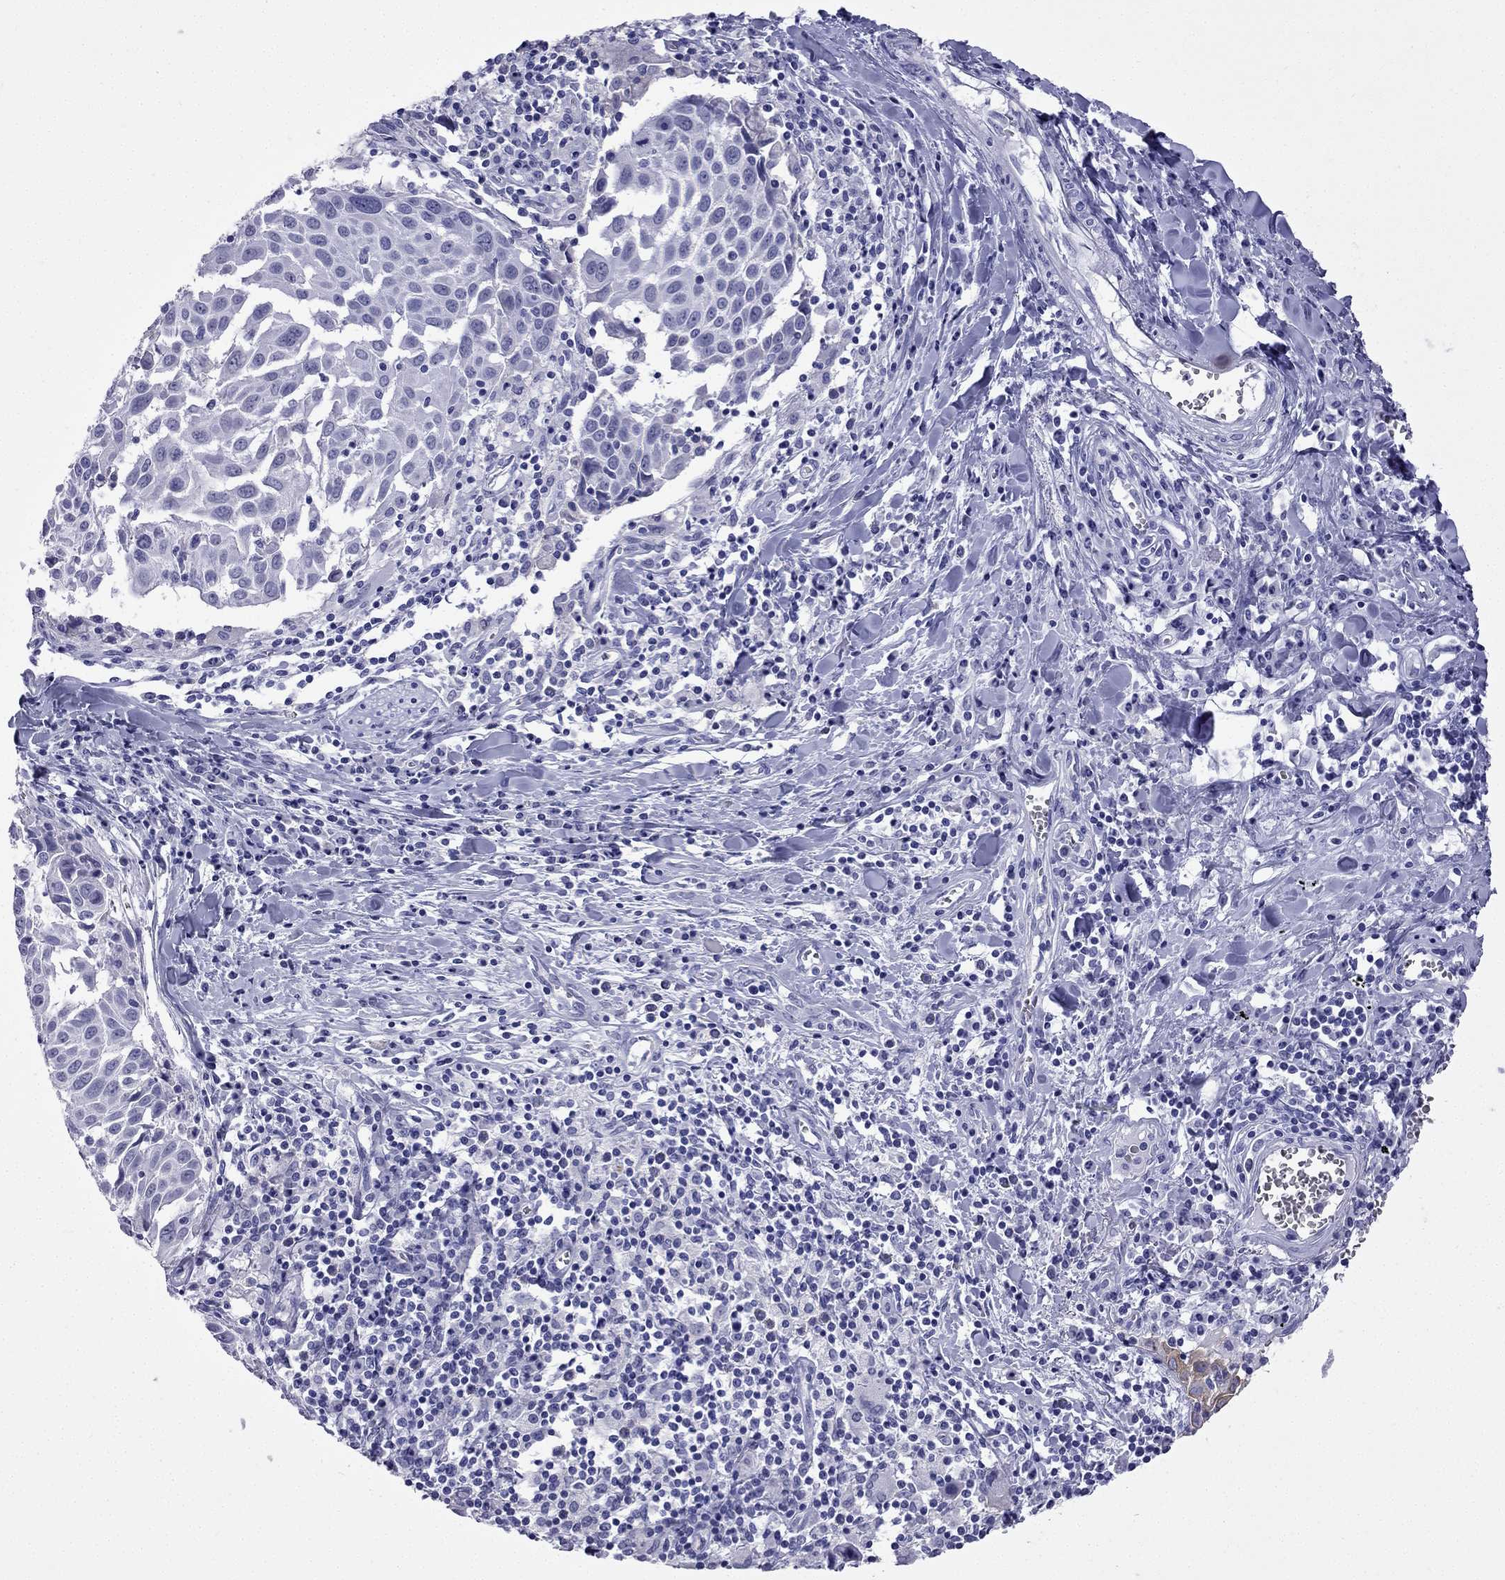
{"staining": {"intensity": "negative", "quantity": "none", "location": "none"}, "tissue": "lung cancer", "cell_type": "Tumor cells", "image_type": "cancer", "snomed": [{"axis": "morphology", "description": "Squamous cell carcinoma, NOS"}, {"axis": "topography", "description": "Lung"}], "caption": "High magnification brightfield microscopy of lung cancer (squamous cell carcinoma) stained with DAB (3,3'-diaminobenzidine) (brown) and counterstained with hematoxylin (blue): tumor cells show no significant expression.", "gene": "GJA8", "patient": {"sex": "male", "age": 57}}